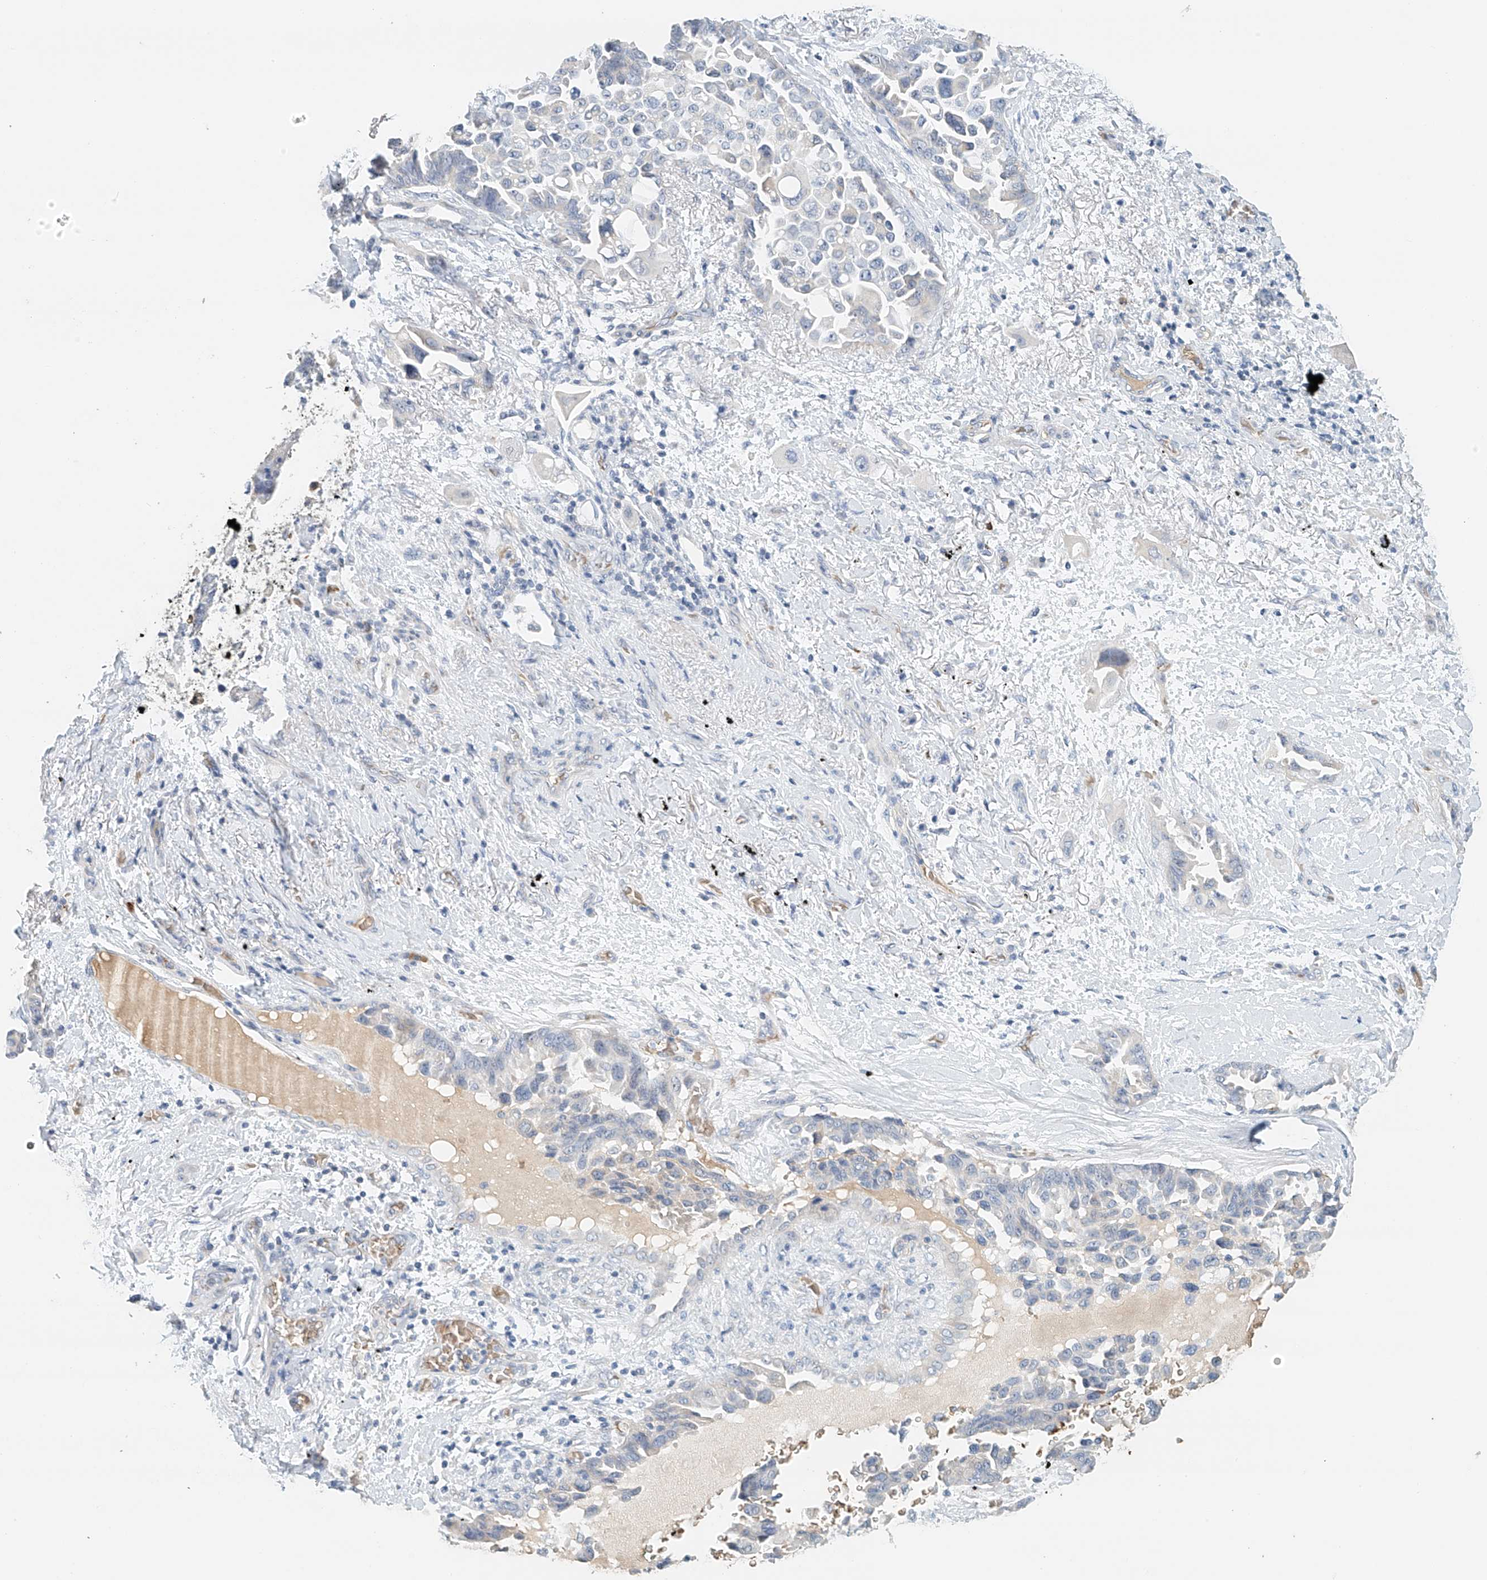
{"staining": {"intensity": "negative", "quantity": "none", "location": "none"}, "tissue": "lung cancer", "cell_type": "Tumor cells", "image_type": "cancer", "snomed": [{"axis": "morphology", "description": "Adenocarcinoma, NOS"}, {"axis": "topography", "description": "Lung"}], "caption": "Photomicrograph shows no significant protein staining in tumor cells of lung adenocarcinoma.", "gene": "RCAN3", "patient": {"sex": "female", "age": 67}}